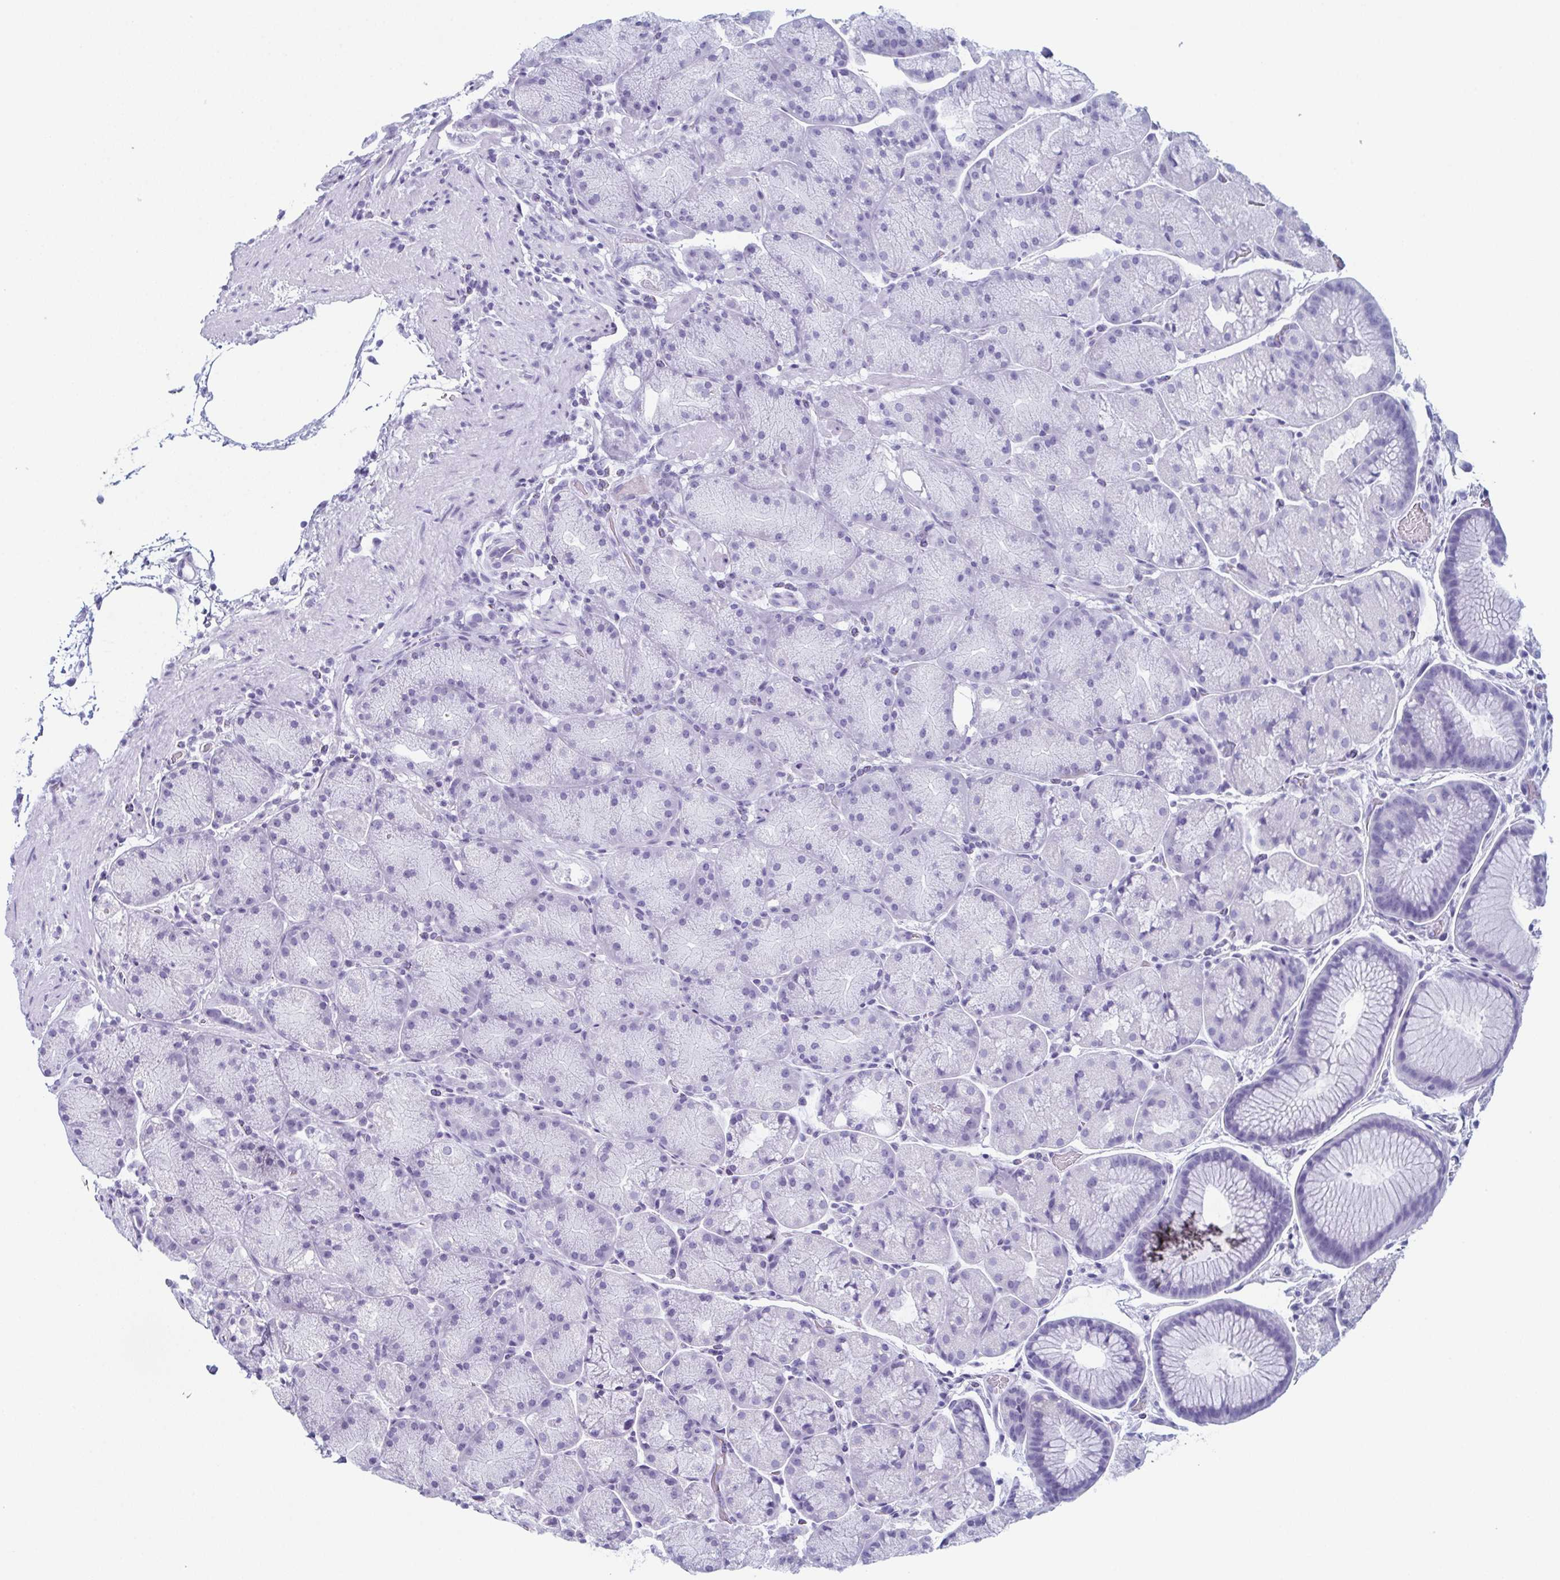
{"staining": {"intensity": "negative", "quantity": "none", "location": "none"}, "tissue": "stomach", "cell_type": "Glandular cells", "image_type": "normal", "snomed": [{"axis": "morphology", "description": "Normal tissue, NOS"}, {"axis": "topography", "description": "Stomach, upper"}, {"axis": "topography", "description": "Stomach"}], "caption": "High power microscopy histopathology image of an immunohistochemistry histopathology image of normal stomach, revealing no significant staining in glandular cells. (Brightfield microscopy of DAB (3,3'-diaminobenzidine) immunohistochemistry (IHC) at high magnification).", "gene": "ENKUR", "patient": {"sex": "male", "age": 48}}